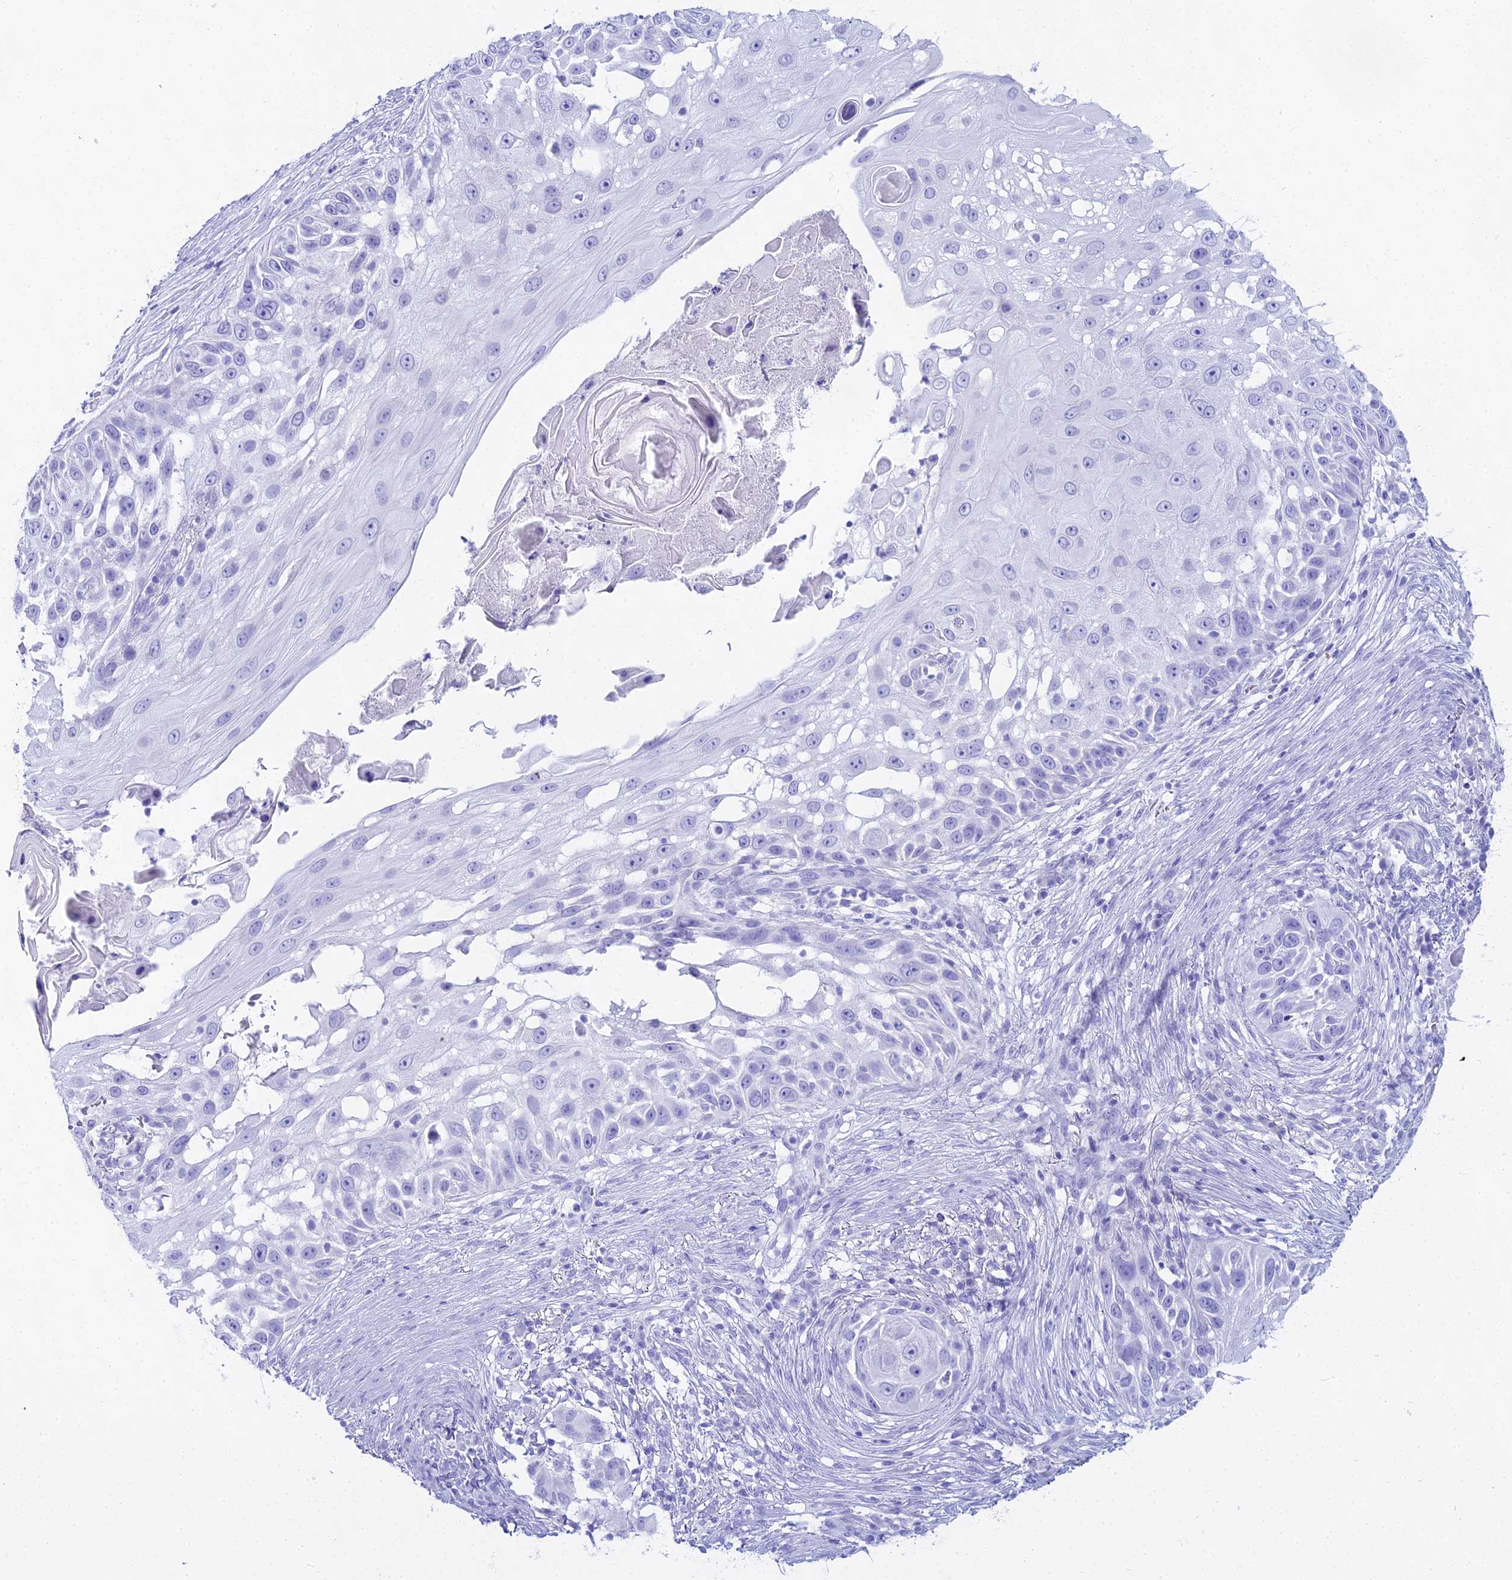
{"staining": {"intensity": "negative", "quantity": "none", "location": "none"}, "tissue": "skin cancer", "cell_type": "Tumor cells", "image_type": "cancer", "snomed": [{"axis": "morphology", "description": "Squamous cell carcinoma, NOS"}, {"axis": "topography", "description": "Skin"}], "caption": "IHC micrograph of neoplastic tissue: skin cancer stained with DAB (3,3'-diaminobenzidine) displays no significant protein expression in tumor cells.", "gene": "CGB2", "patient": {"sex": "female", "age": 44}}